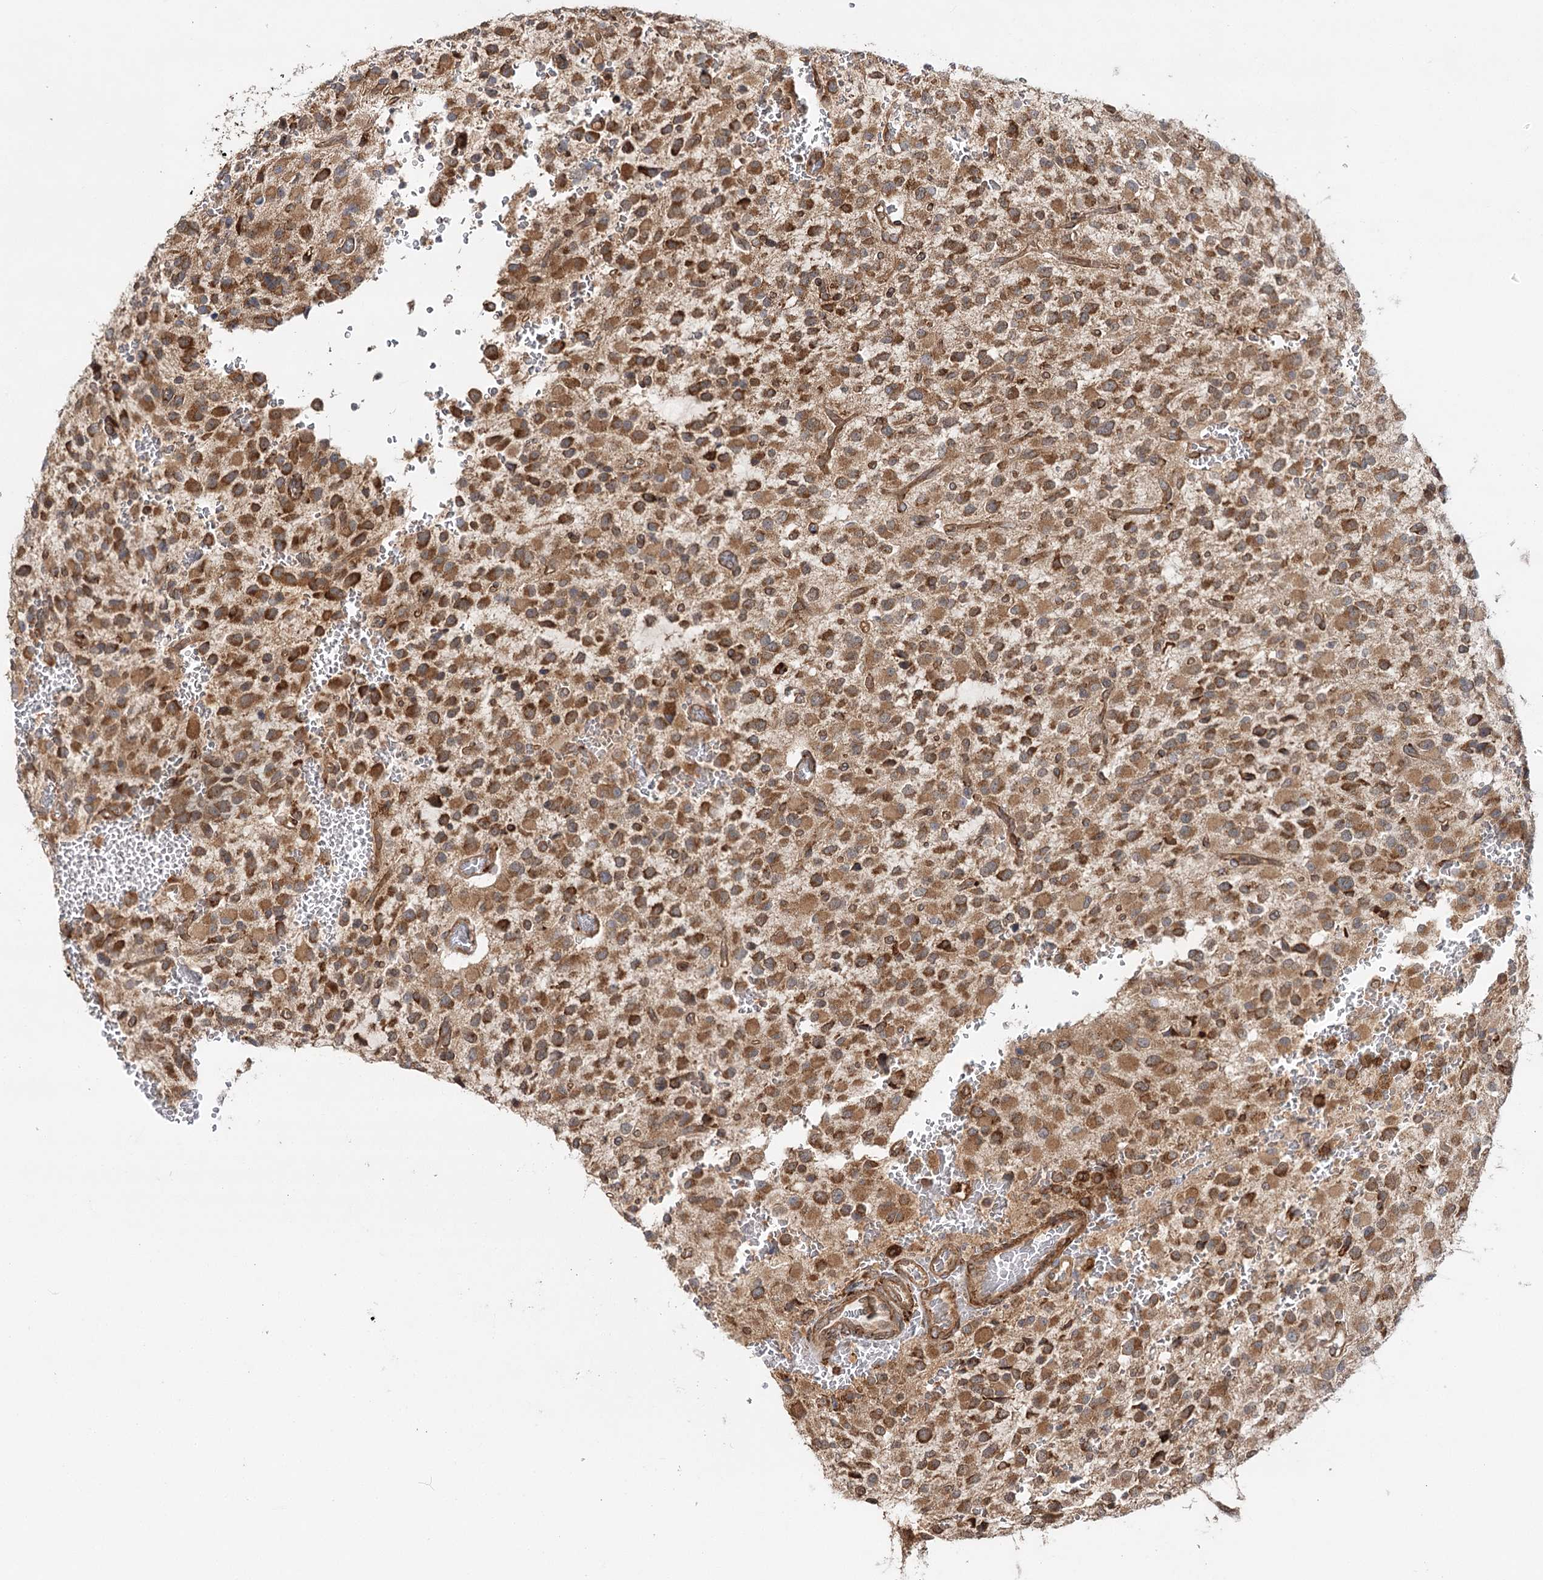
{"staining": {"intensity": "strong", "quantity": ">75%", "location": "cytoplasmic/membranous"}, "tissue": "glioma", "cell_type": "Tumor cells", "image_type": "cancer", "snomed": [{"axis": "morphology", "description": "Glioma, malignant, High grade"}, {"axis": "topography", "description": "Brain"}], "caption": "This is an image of IHC staining of glioma, which shows strong staining in the cytoplasmic/membranous of tumor cells.", "gene": "DNAJB14", "patient": {"sex": "male", "age": 34}}